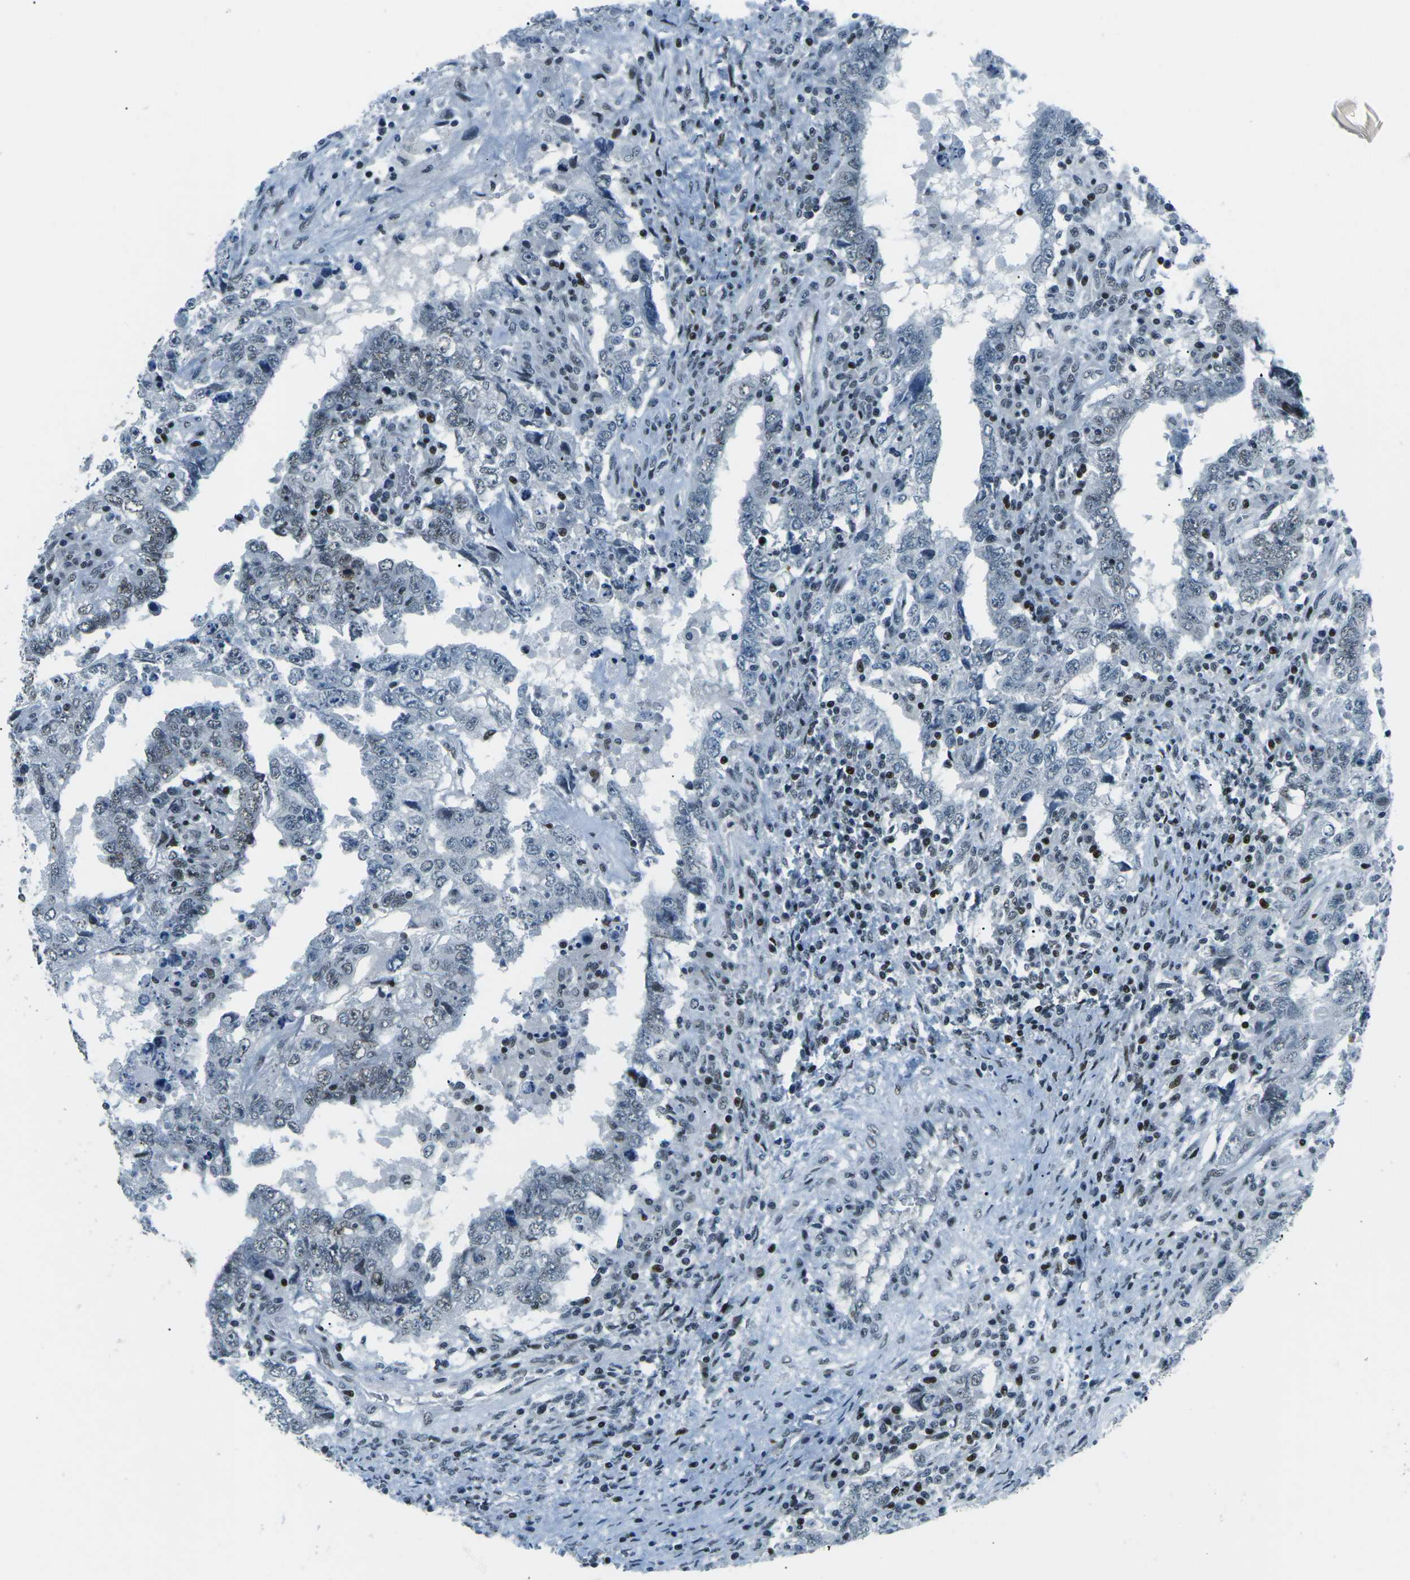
{"staining": {"intensity": "weak", "quantity": ">75%", "location": "nuclear"}, "tissue": "testis cancer", "cell_type": "Tumor cells", "image_type": "cancer", "snomed": [{"axis": "morphology", "description": "Carcinoma, Embryonal, NOS"}, {"axis": "topography", "description": "Testis"}], "caption": "Tumor cells display low levels of weak nuclear positivity in about >75% of cells in human testis cancer.", "gene": "RBL2", "patient": {"sex": "male", "age": 26}}